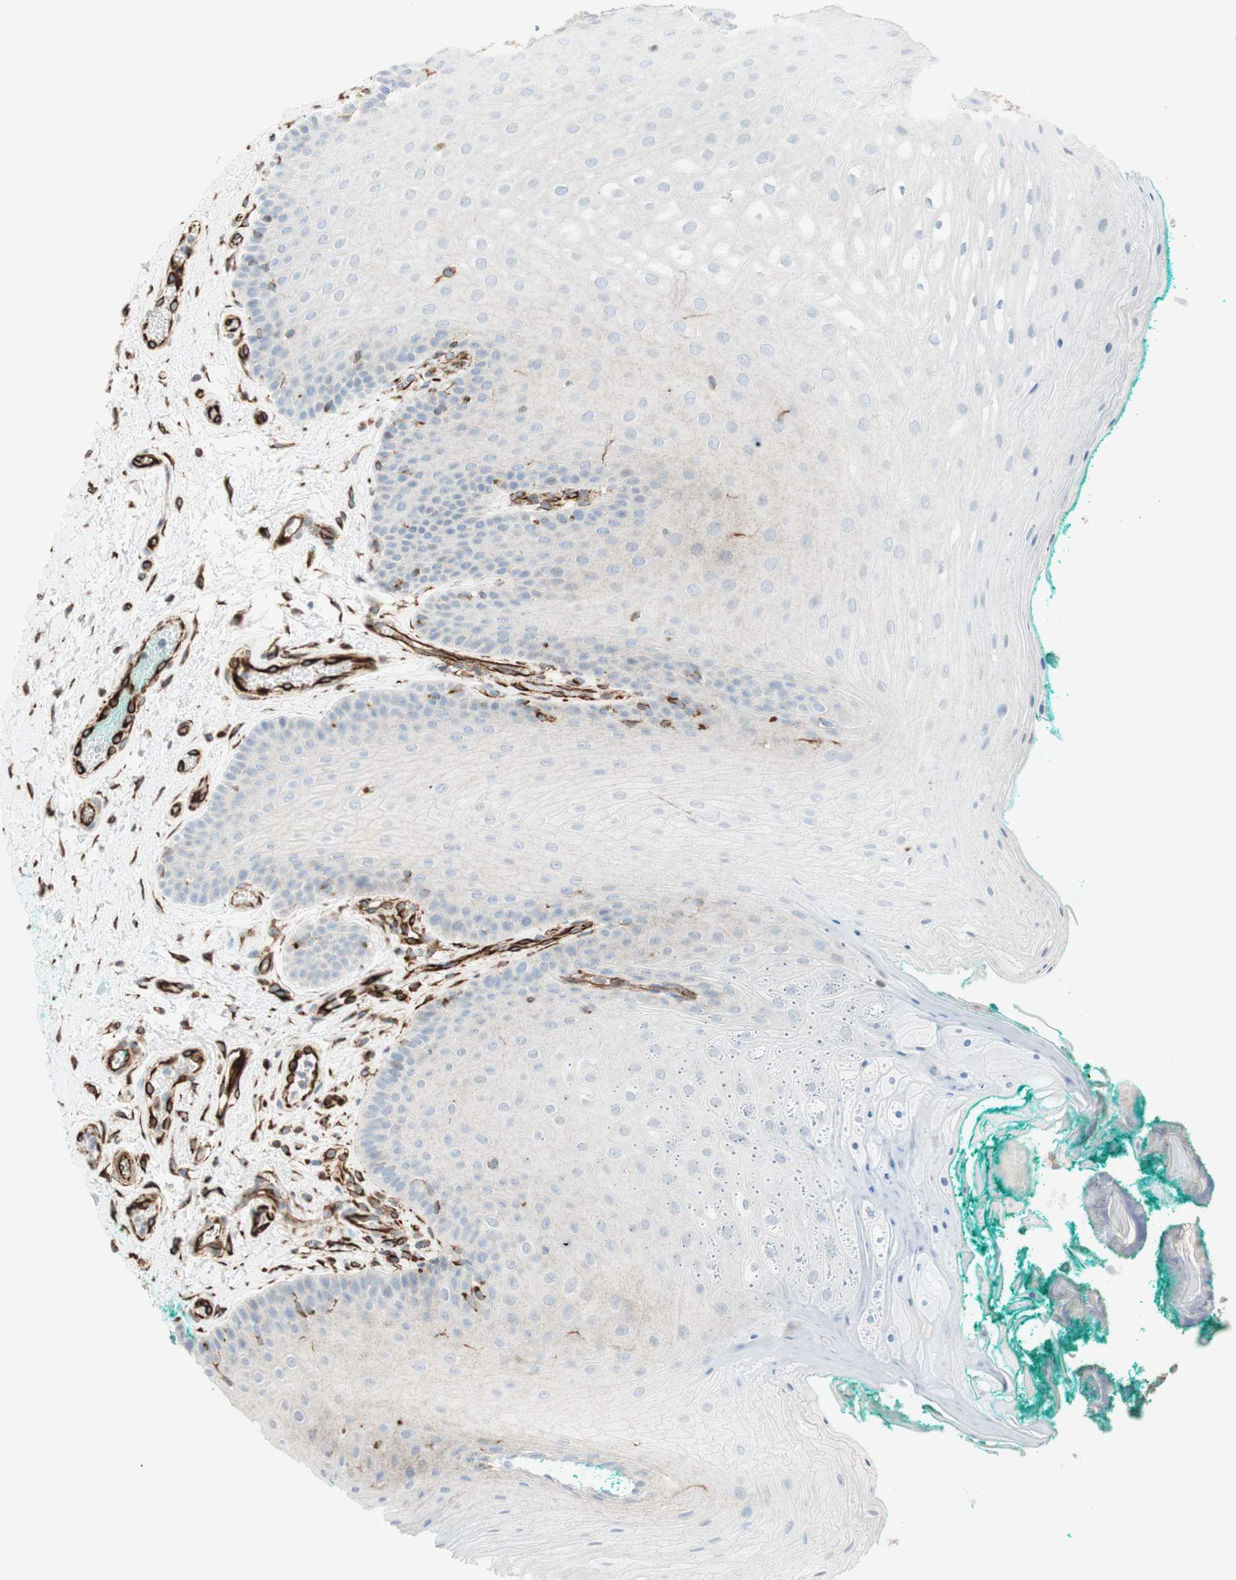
{"staining": {"intensity": "negative", "quantity": "none", "location": "none"}, "tissue": "oral mucosa", "cell_type": "Squamous epithelial cells", "image_type": "normal", "snomed": [{"axis": "morphology", "description": "Normal tissue, NOS"}, {"axis": "topography", "description": "Skeletal muscle"}, {"axis": "topography", "description": "Oral tissue"}], "caption": "Squamous epithelial cells show no significant protein positivity in benign oral mucosa. Brightfield microscopy of immunohistochemistry stained with DAB (brown) and hematoxylin (blue), captured at high magnification.", "gene": "POU2AF1", "patient": {"sex": "male", "age": 58}}